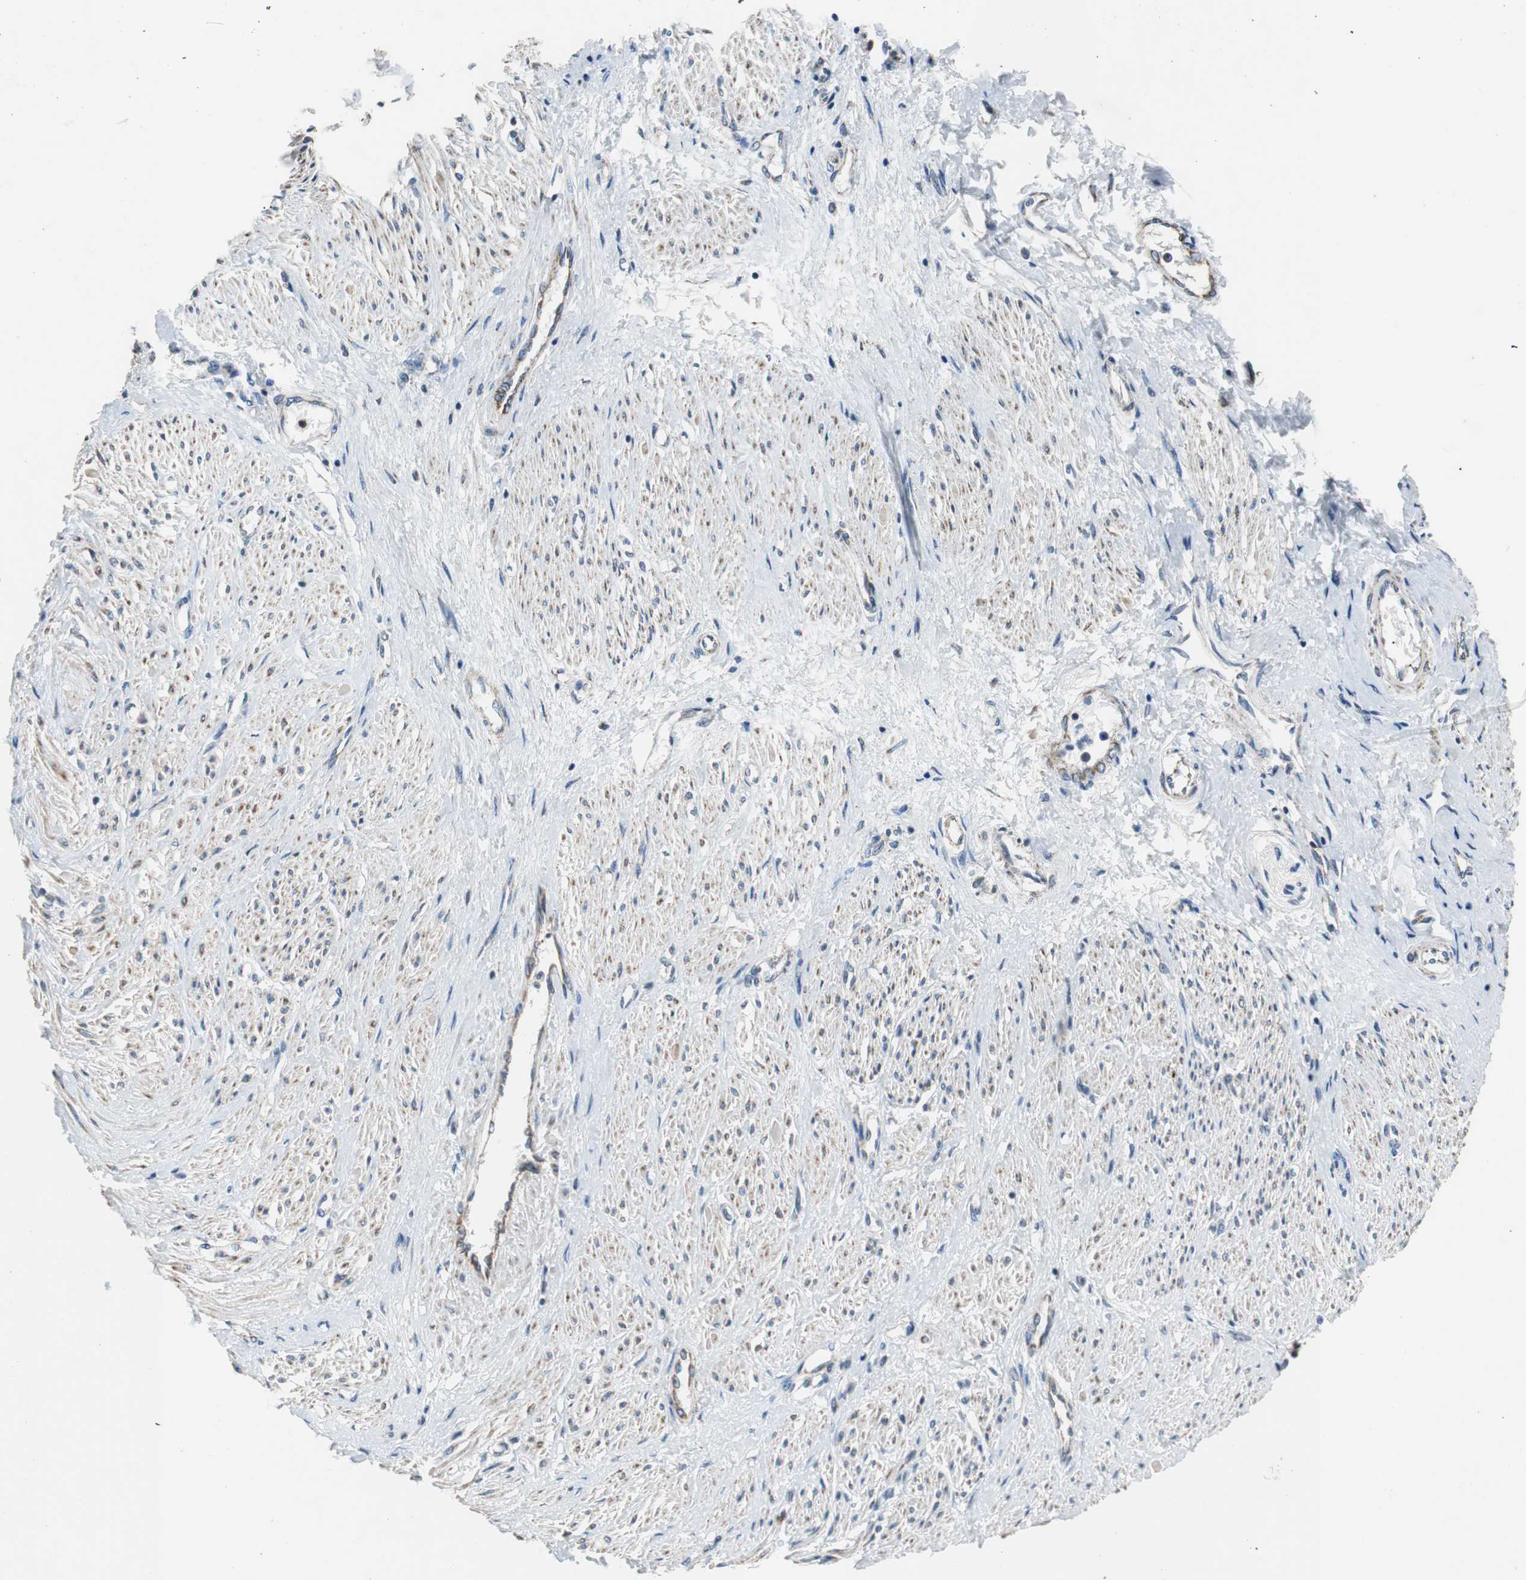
{"staining": {"intensity": "moderate", "quantity": ">75%", "location": "cytoplasmic/membranous"}, "tissue": "smooth muscle", "cell_type": "Smooth muscle cells", "image_type": "normal", "snomed": [{"axis": "morphology", "description": "Normal tissue, NOS"}, {"axis": "topography", "description": "Smooth muscle"}, {"axis": "topography", "description": "Uterus"}], "caption": "Human smooth muscle stained with a brown dye demonstrates moderate cytoplasmic/membranous positive expression in about >75% of smooth muscle cells.", "gene": "PITRM1", "patient": {"sex": "female", "age": 39}}